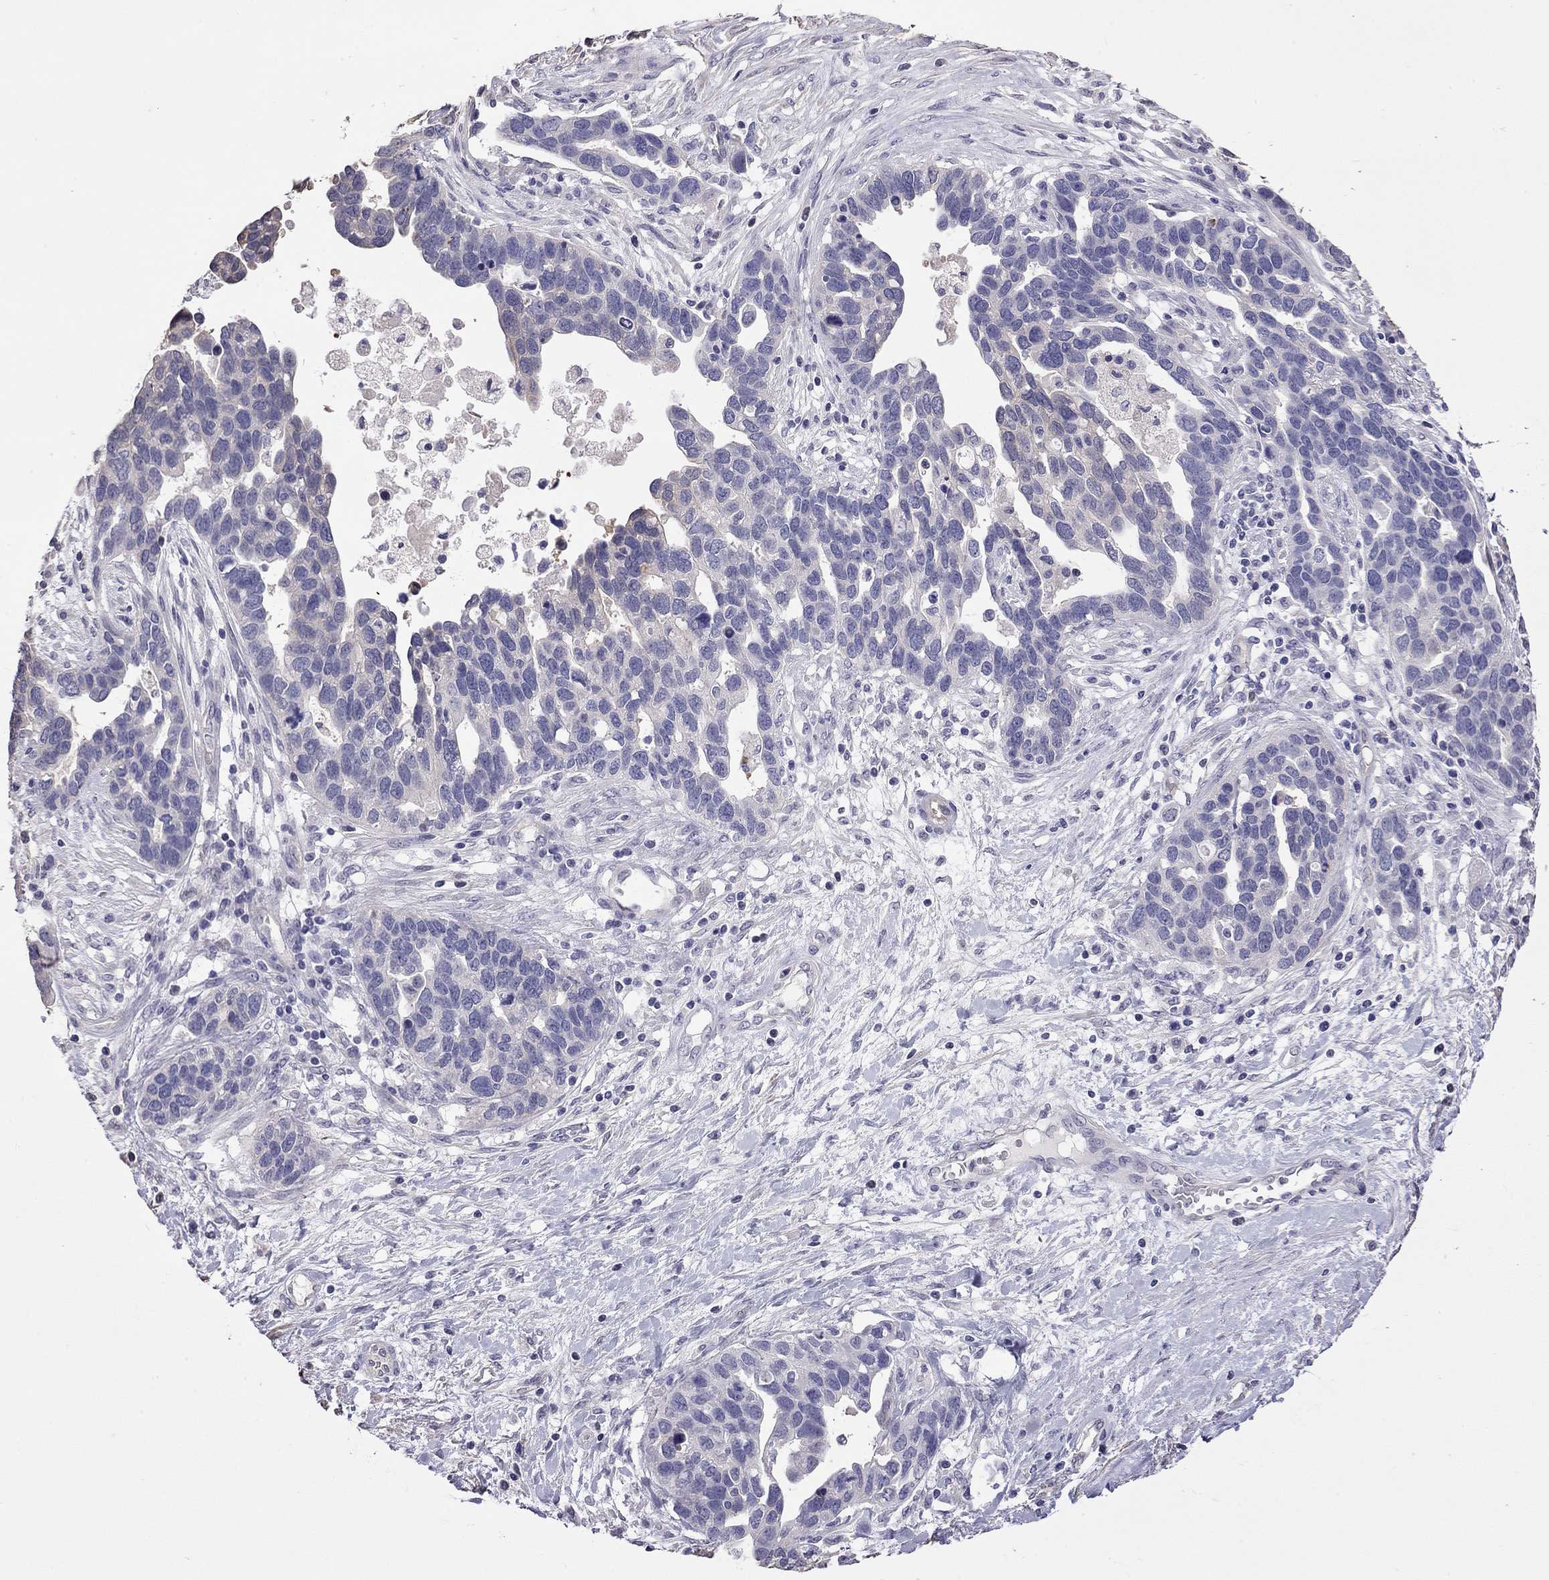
{"staining": {"intensity": "negative", "quantity": "none", "location": "none"}, "tissue": "ovarian cancer", "cell_type": "Tumor cells", "image_type": "cancer", "snomed": [{"axis": "morphology", "description": "Cystadenocarcinoma, serous, NOS"}, {"axis": "topography", "description": "Ovary"}], "caption": "Tumor cells are negative for protein expression in human ovarian serous cystadenocarcinoma.", "gene": "FEZ1", "patient": {"sex": "female", "age": 54}}